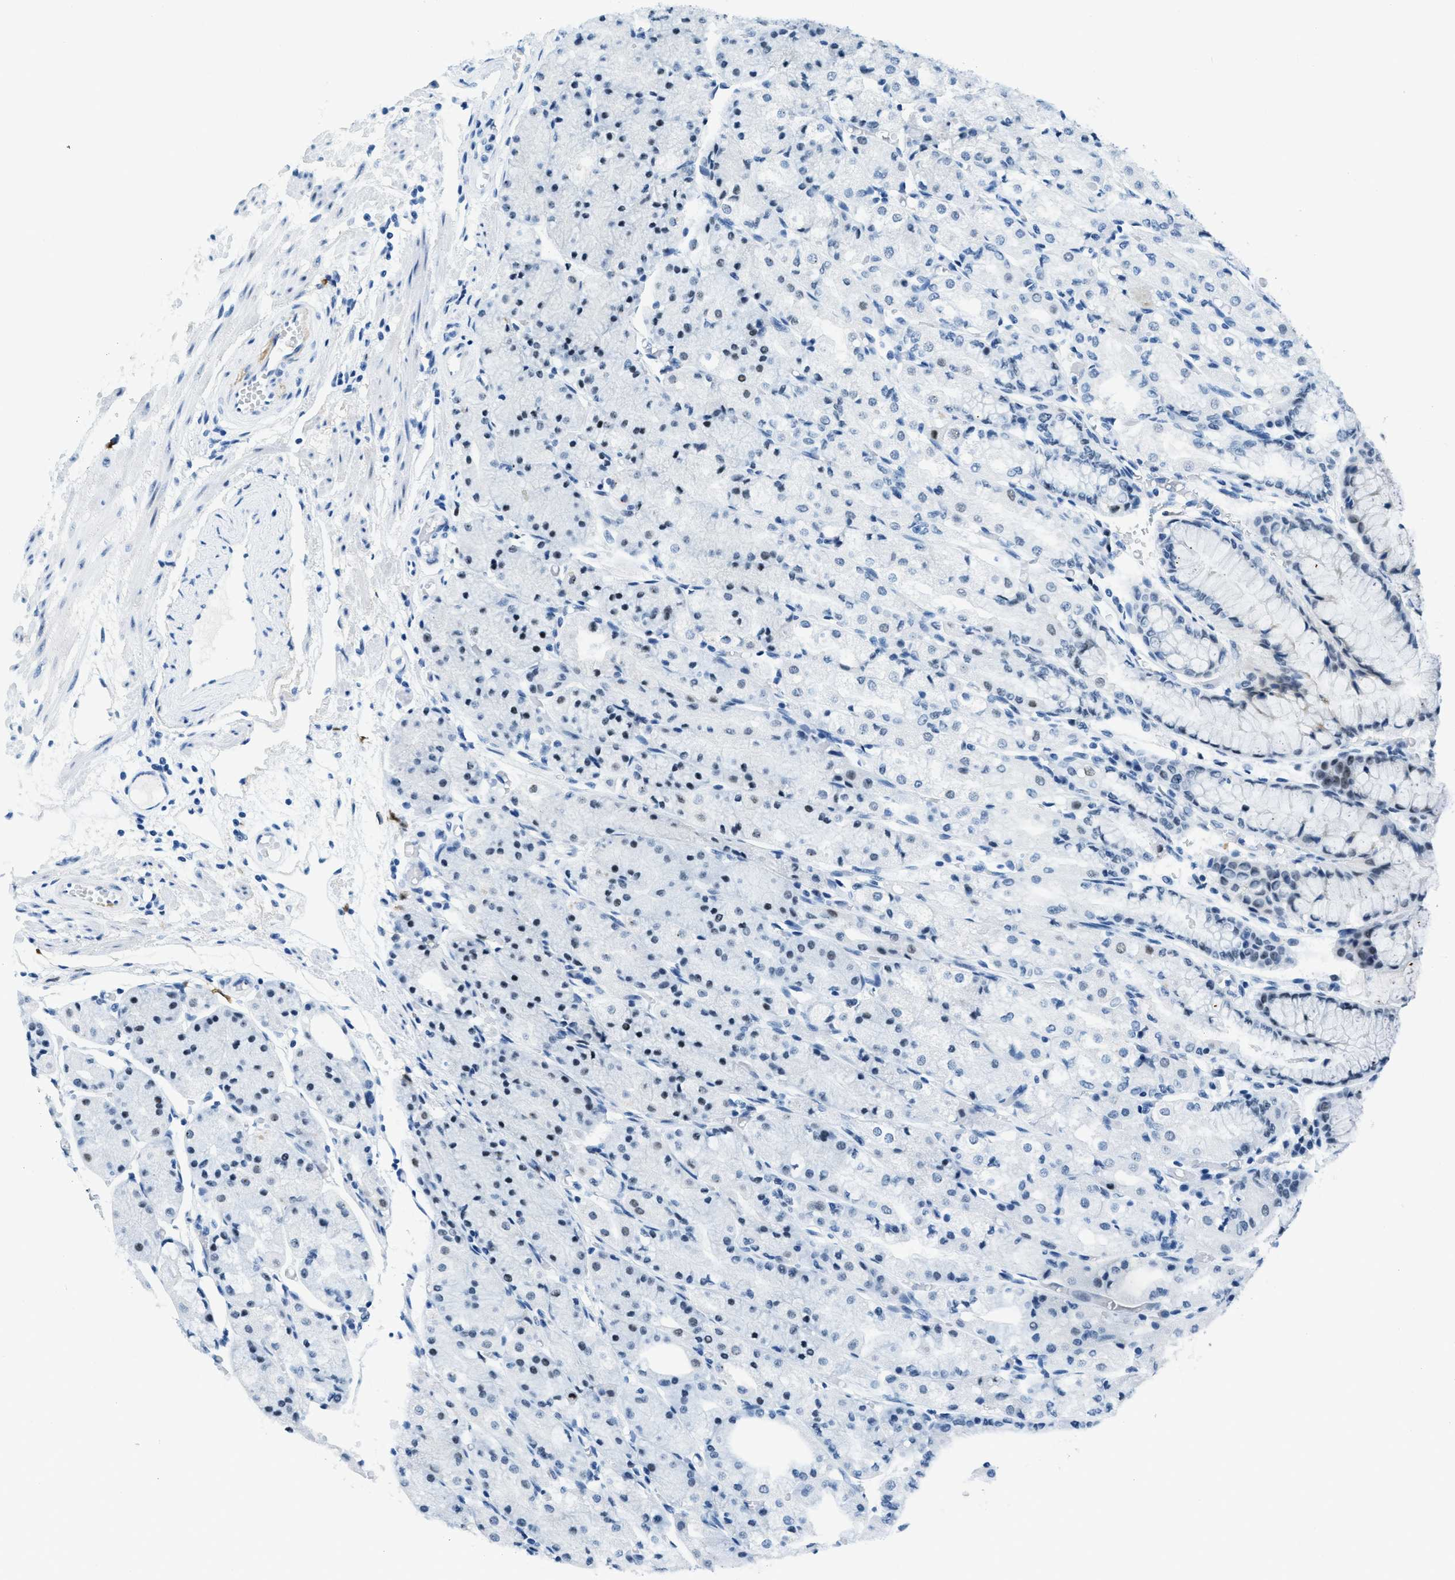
{"staining": {"intensity": "moderate", "quantity": "<25%", "location": "nuclear"}, "tissue": "stomach", "cell_type": "Glandular cells", "image_type": "normal", "snomed": [{"axis": "morphology", "description": "Normal tissue, NOS"}, {"axis": "topography", "description": "Stomach, upper"}], "caption": "Moderate nuclear staining for a protein is identified in about <25% of glandular cells of benign stomach using immunohistochemistry (IHC).", "gene": "PLA2G2A", "patient": {"sex": "male", "age": 72}}